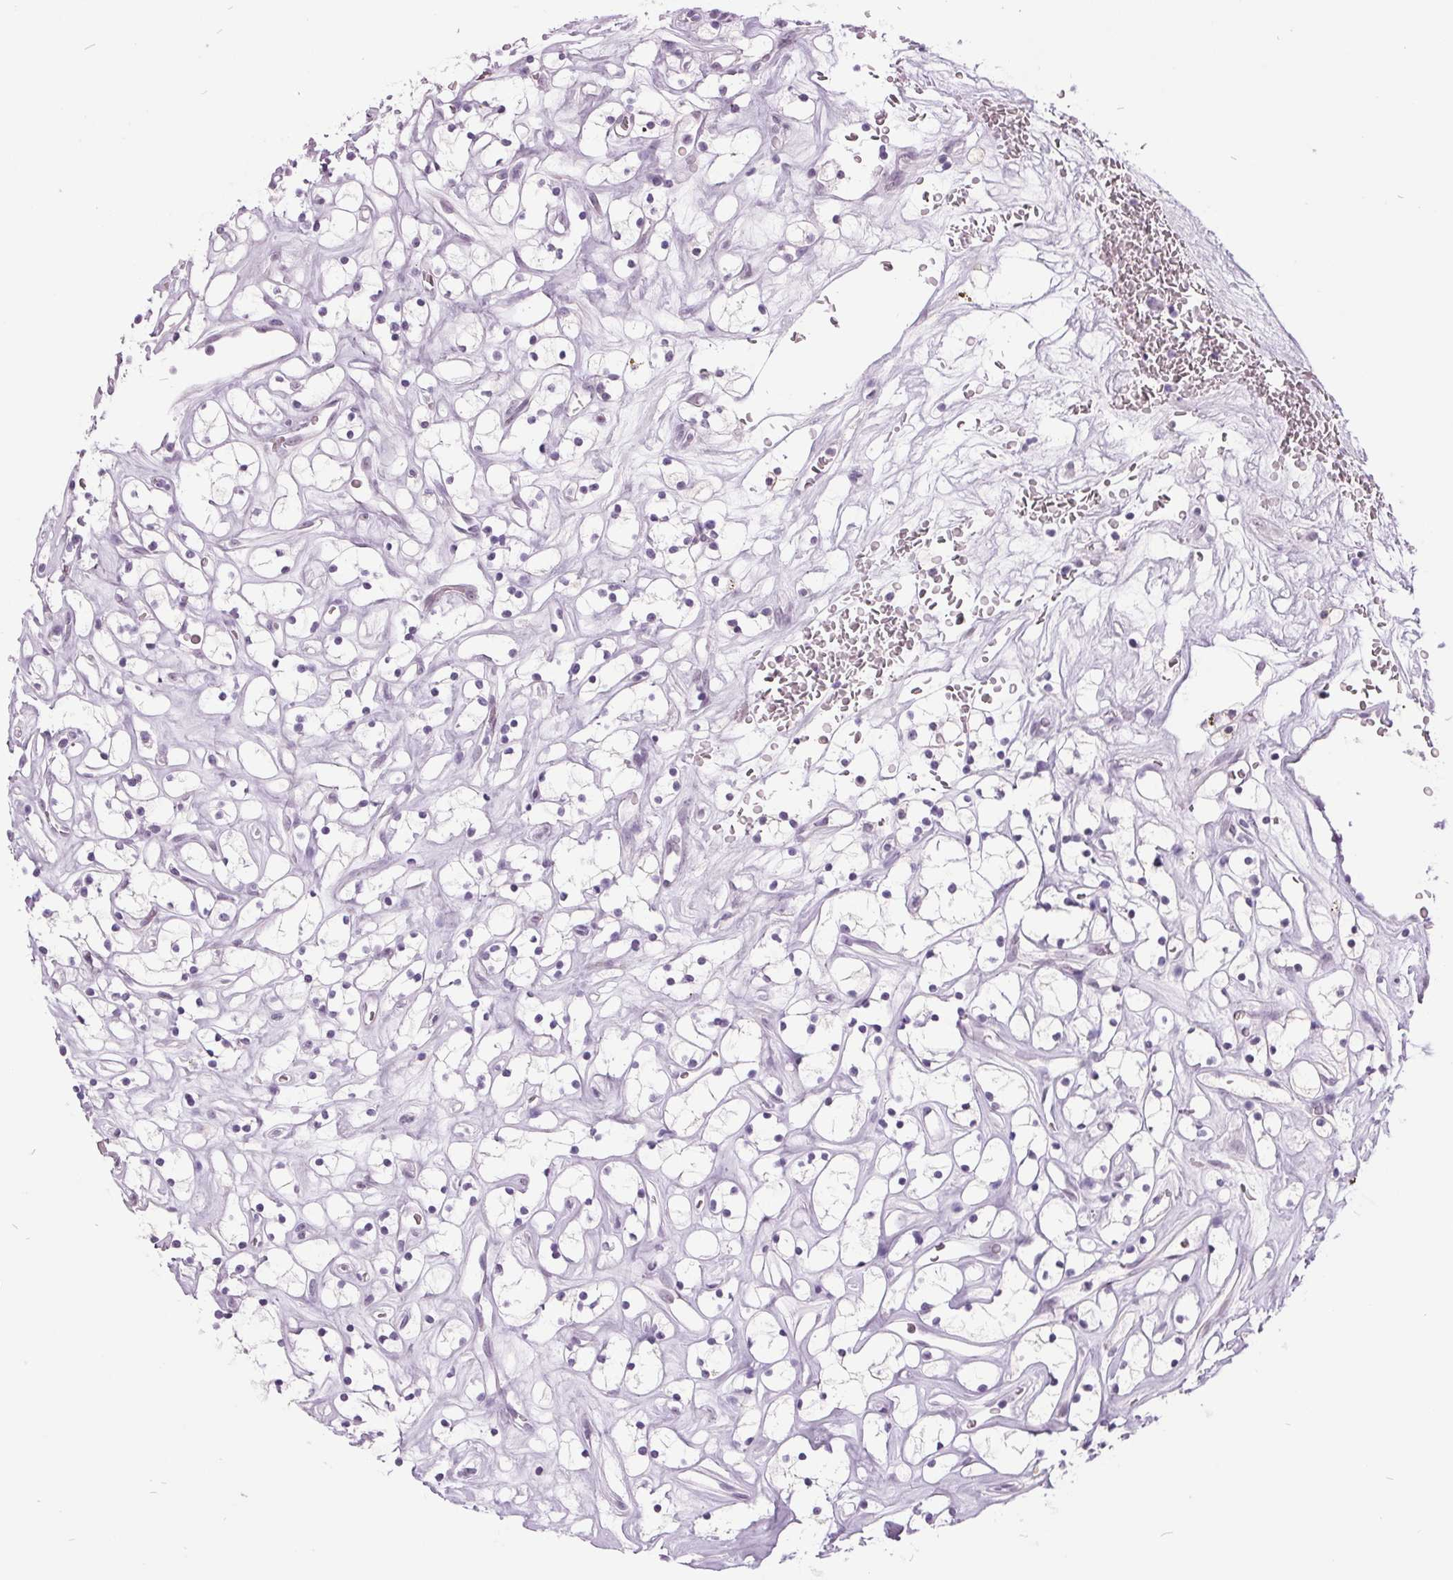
{"staining": {"intensity": "negative", "quantity": "none", "location": "none"}, "tissue": "renal cancer", "cell_type": "Tumor cells", "image_type": "cancer", "snomed": [{"axis": "morphology", "description": "Adenocarcinoma, NOS"}, {"axis": "topography", "description": "Kidney"}], "caption": "An immunohistochemistry histopathology image of renal cancer is shown. There is no staining in tumor cells of renal cancer.", "gene": "ODAD2", "patient": {"sex": "female", "age": 64}}